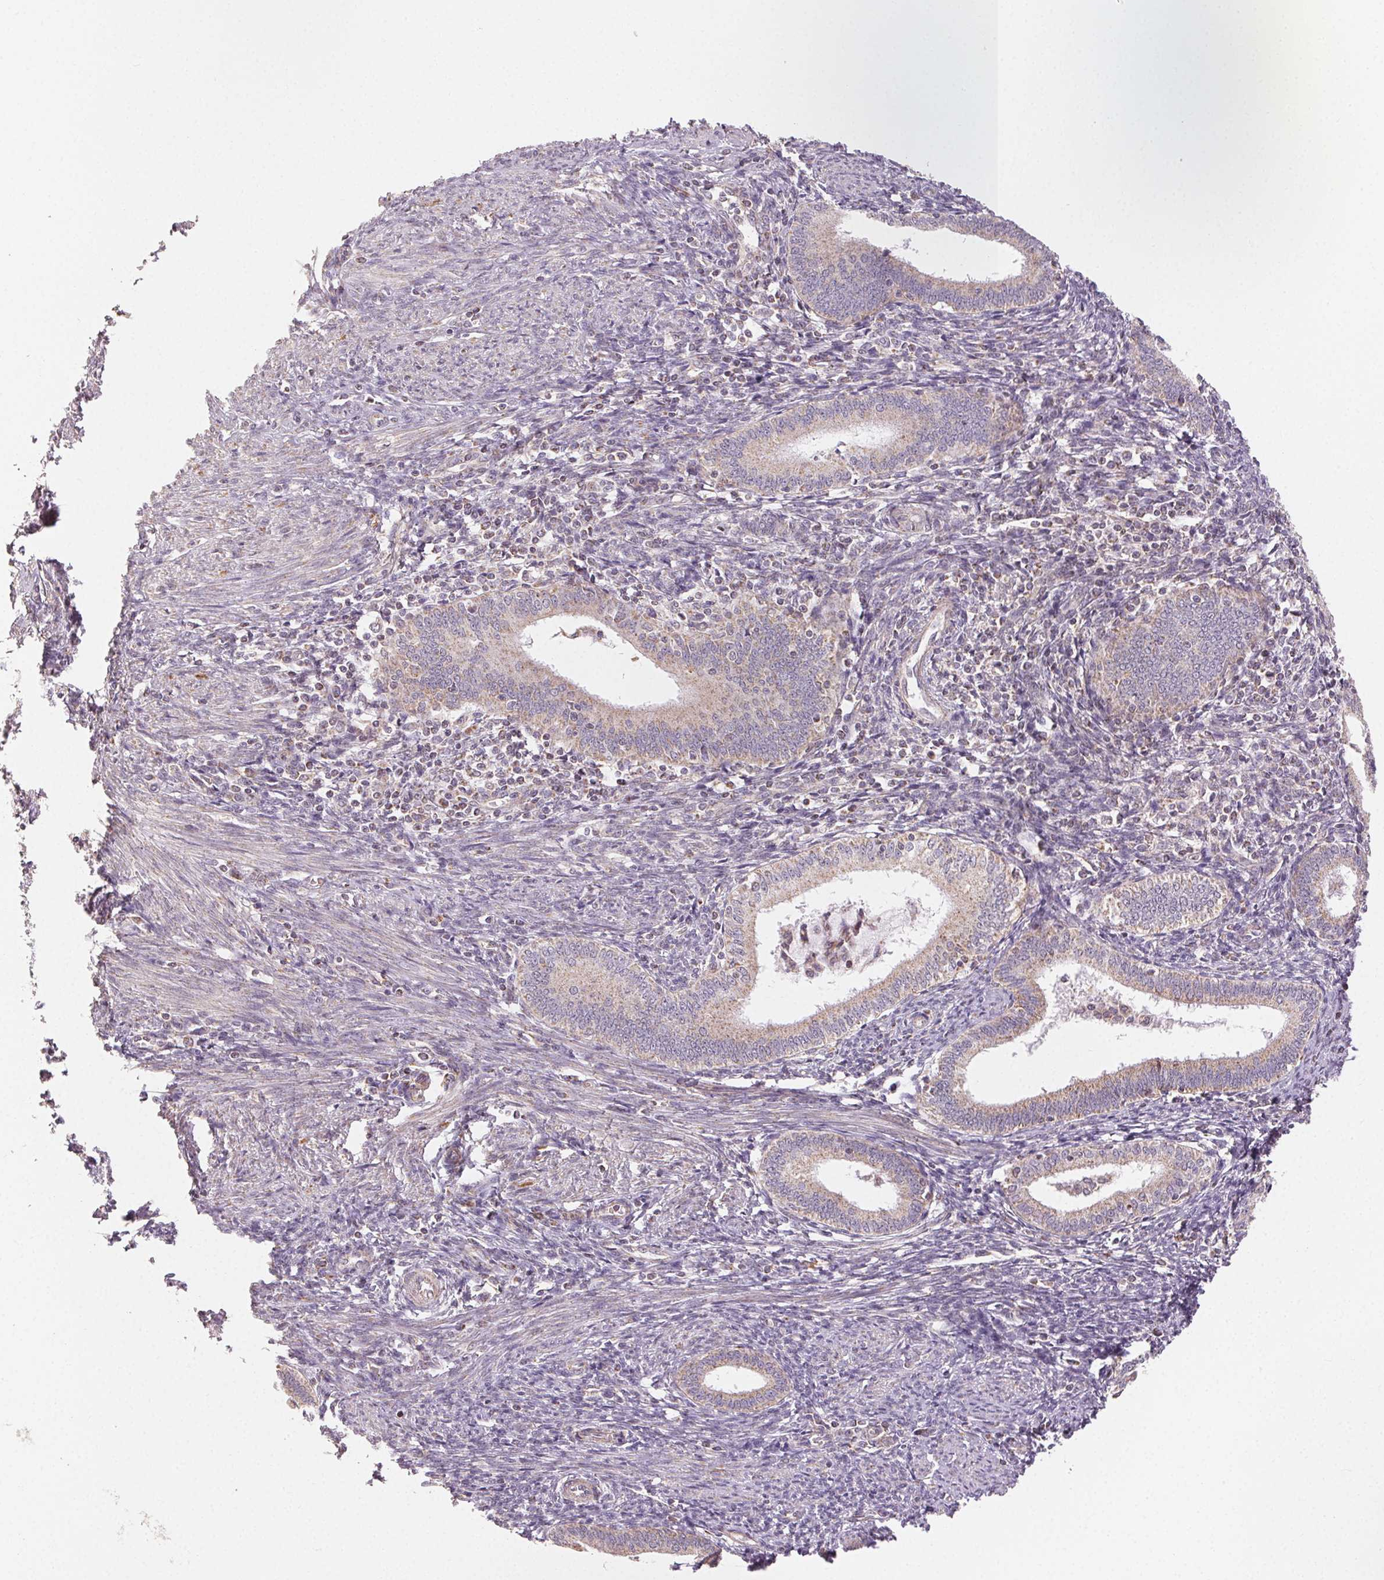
{"staining": {"intensity": "negative", "quantity": "none", "location": "none"}, "tissue": "endometrium", "cell_type": "Cells in endometrial stroma", "image_type": "normal", "snomed": [{"axis": "morphology", "description": "Normal tissue, NOS"}, {"axis": "topography", "description": "Endometrium"}], "caption": "Cells in endometrial stroma show no significant staining in normal endometrium. Brightfield microscopy of immunohistochemistry (IHC) stained with DAB (3,3'-diaminobenzidine) (brown) and hematoxylin (blue), captured at high magnification.", "gene": "CLASP1", "patient": {"sex": "female", "age": 41}}